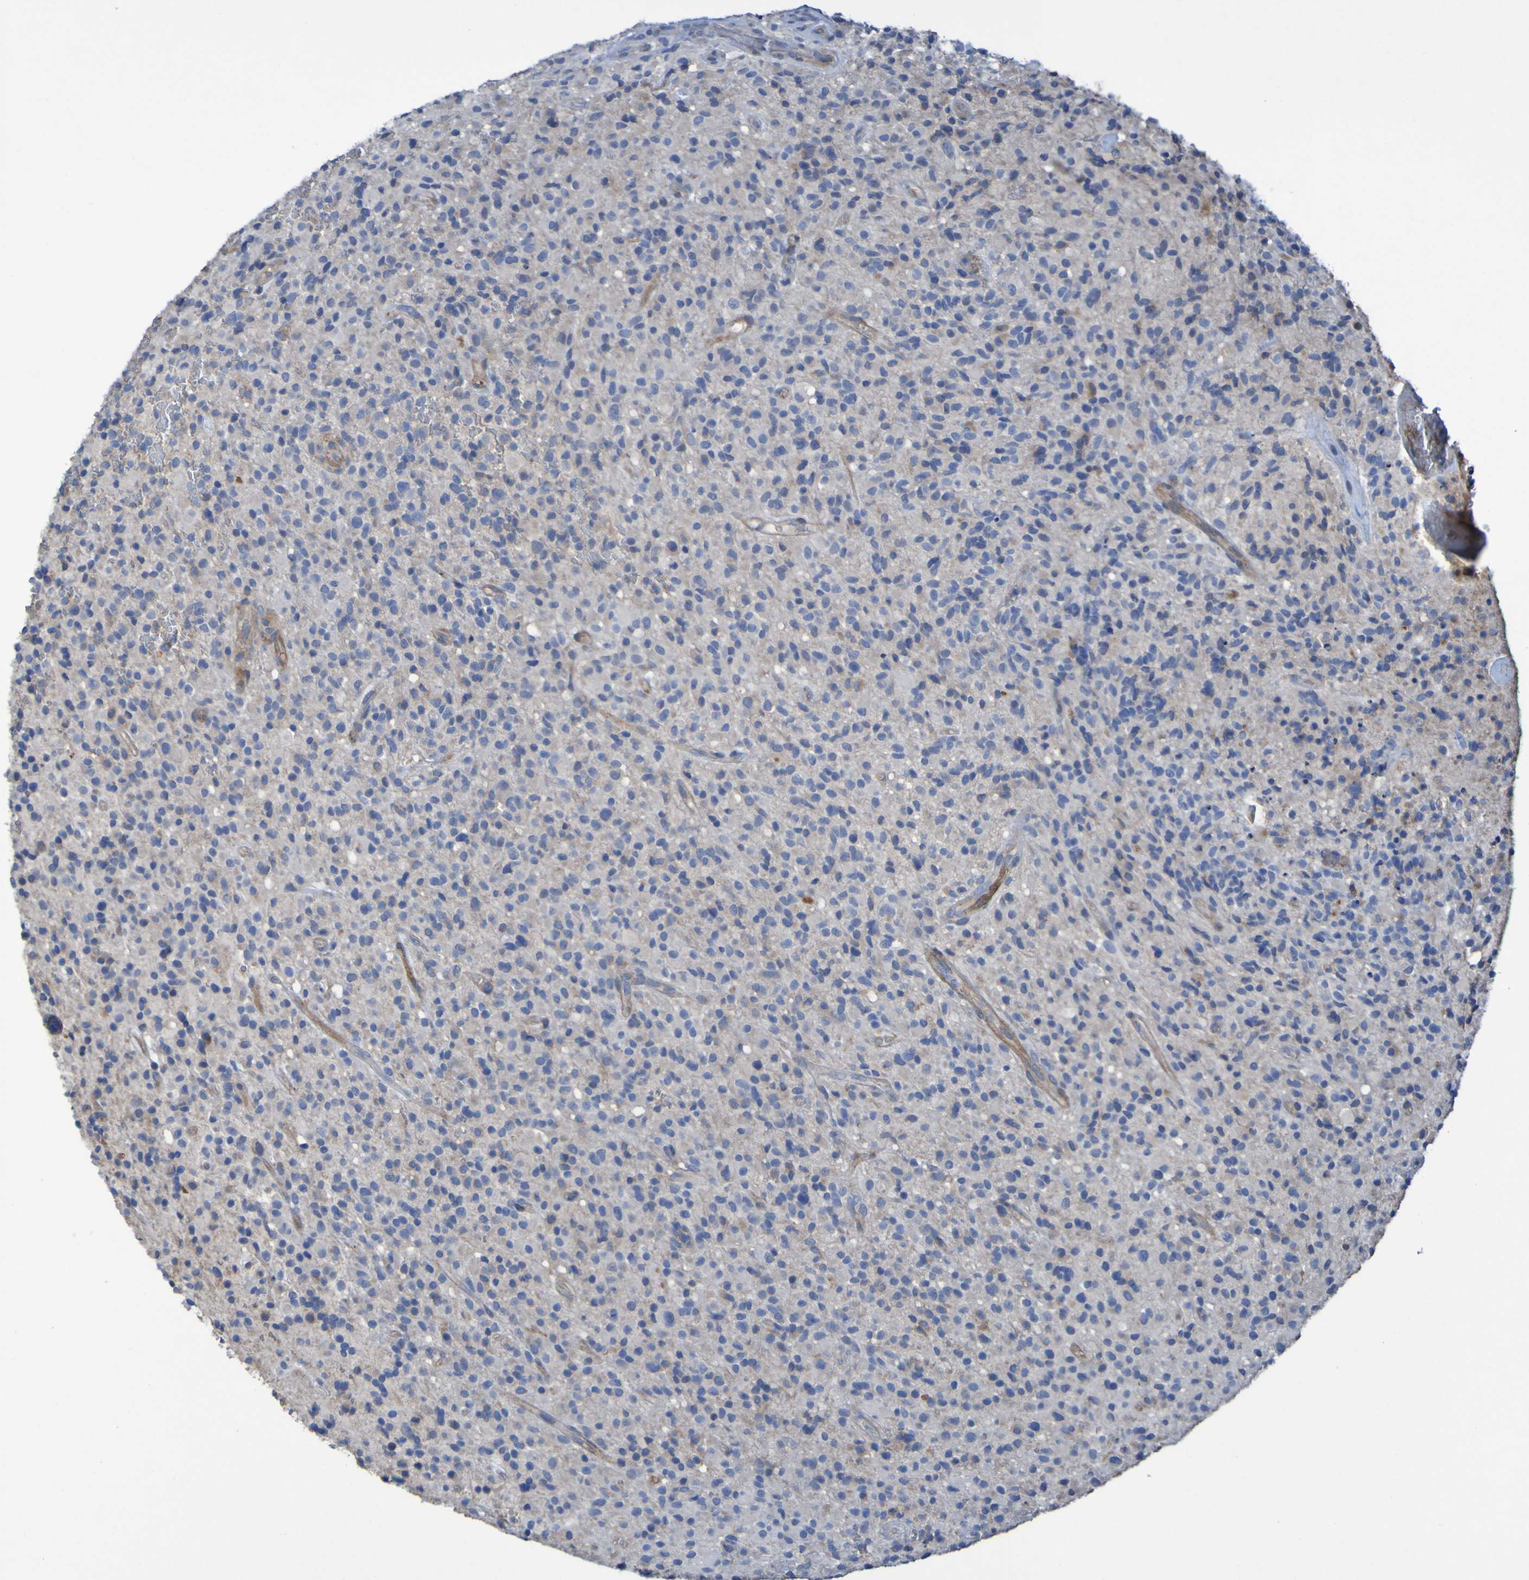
{"staining": {"intensity": "weak", "quantity": "<25%", "location": "cytoplasmic/membranous"}, "tissue": "glioma", "cell_type": "Tumor cells", "image_type": "cancer", "snomed": [{"axis": "morphology", "description": "Glioma, malignant, High grade"}, {"axis": "topography", "description": "Brain"}], "caption": "Human high-grade glioma (malignant) stained for a protein using immunohistochemistry displays no staining in tumor cells.", "gene": "ARHGEF16", "patient": {"sex": "male", "age": 71}}